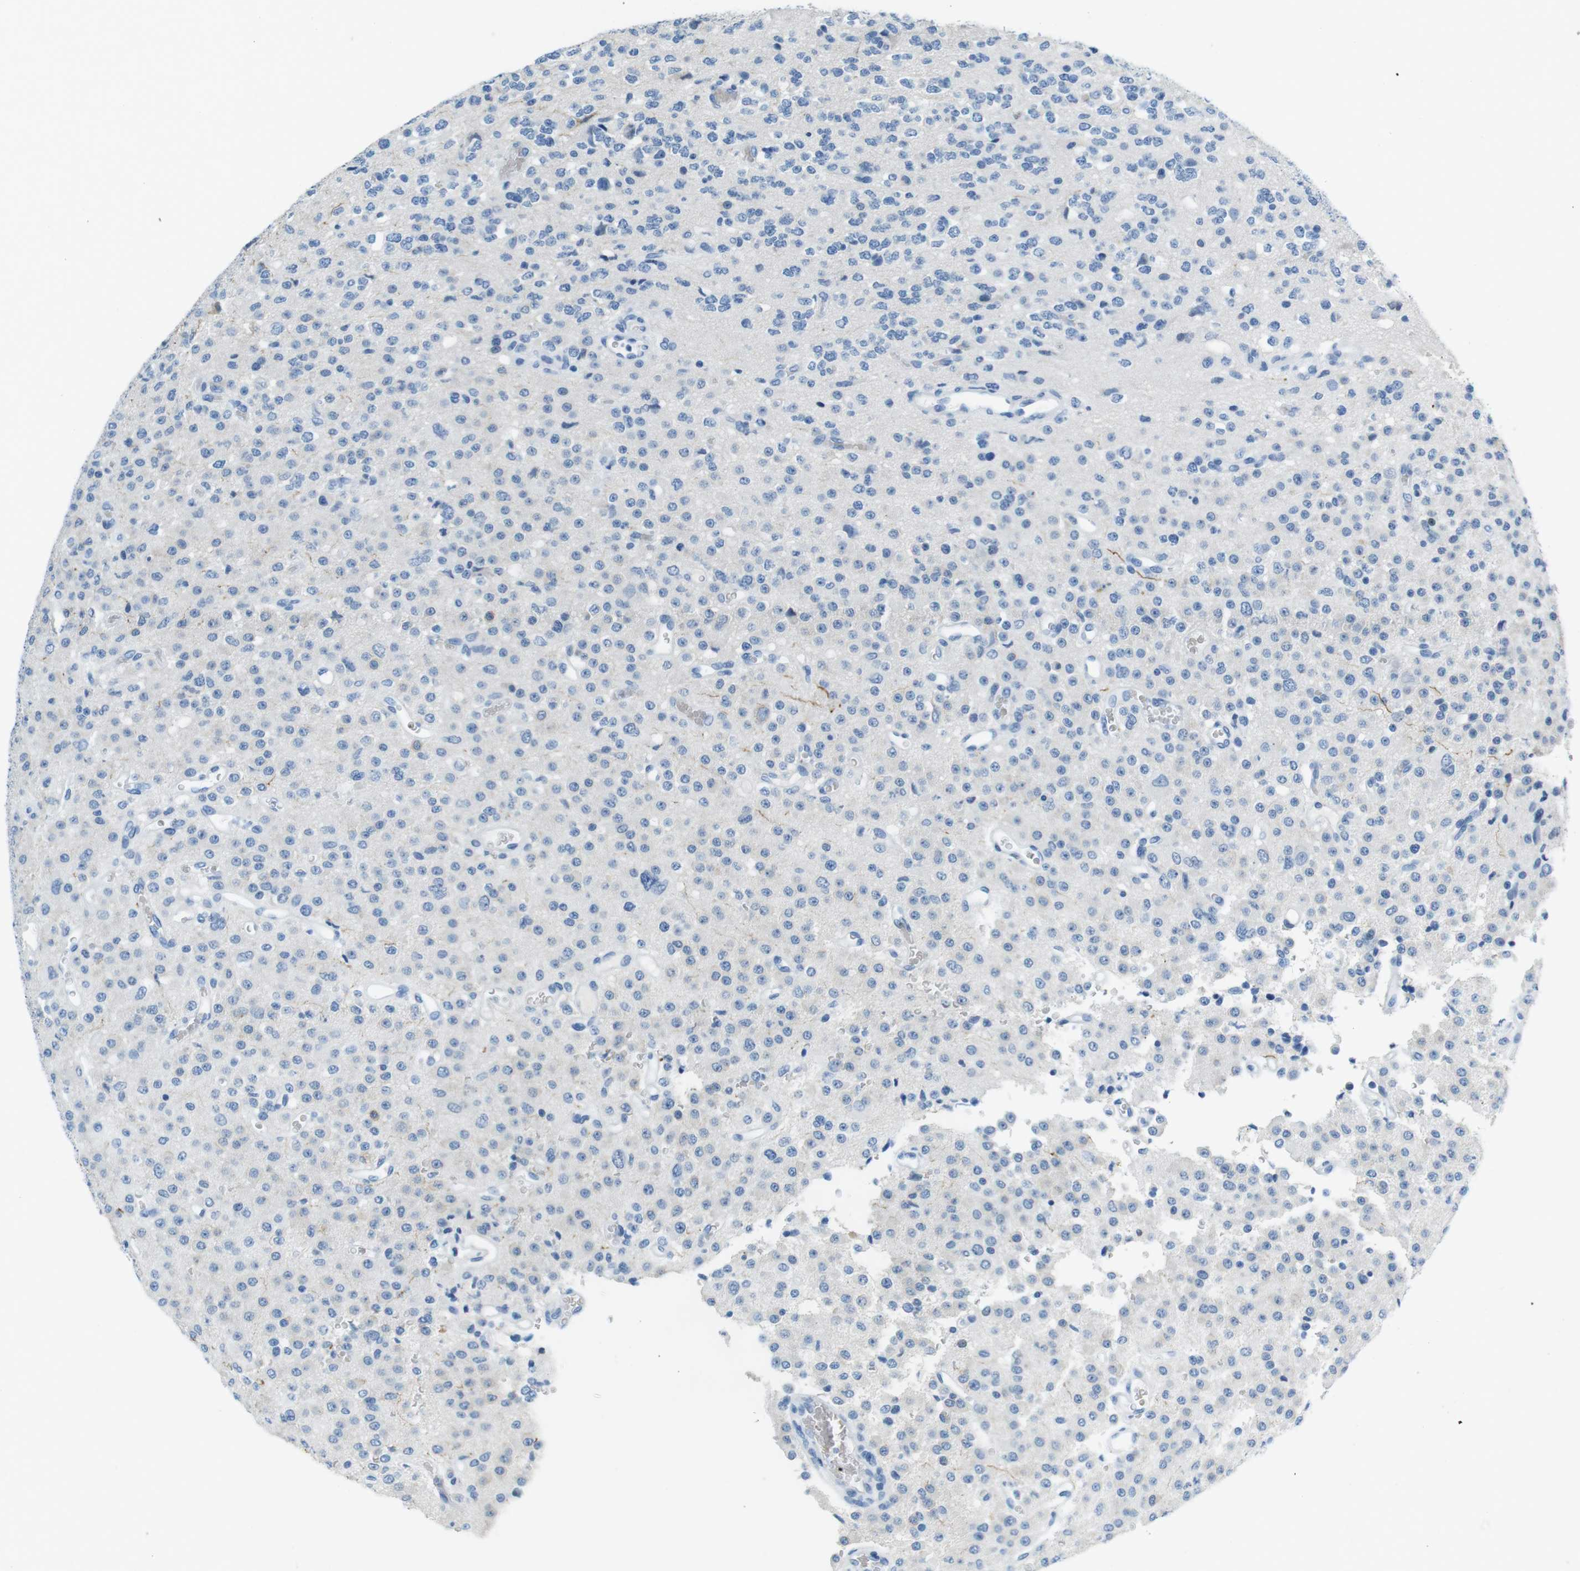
{"staining": {"intensity": "negative", "quantity": "none", "location": "none"}, "tissue": "glioma", "cell_type": "Tumor cells", "image_type": "cancer", "snomed": [{"axis": "morphology", "description": "Glioma, malignant, Low grade"}, {"axis": "topography", "description": "Brain"}], "caption": "Immunohistochemistry (IHC) photomicrograph of malignant low-grade glioma stained for a protein (brown), which demonstrates no positivity in tumor cells. Nuclei are stained in blue.", "gene": "TFAP2C", "patient": {"sex": "male", "age": 38}}